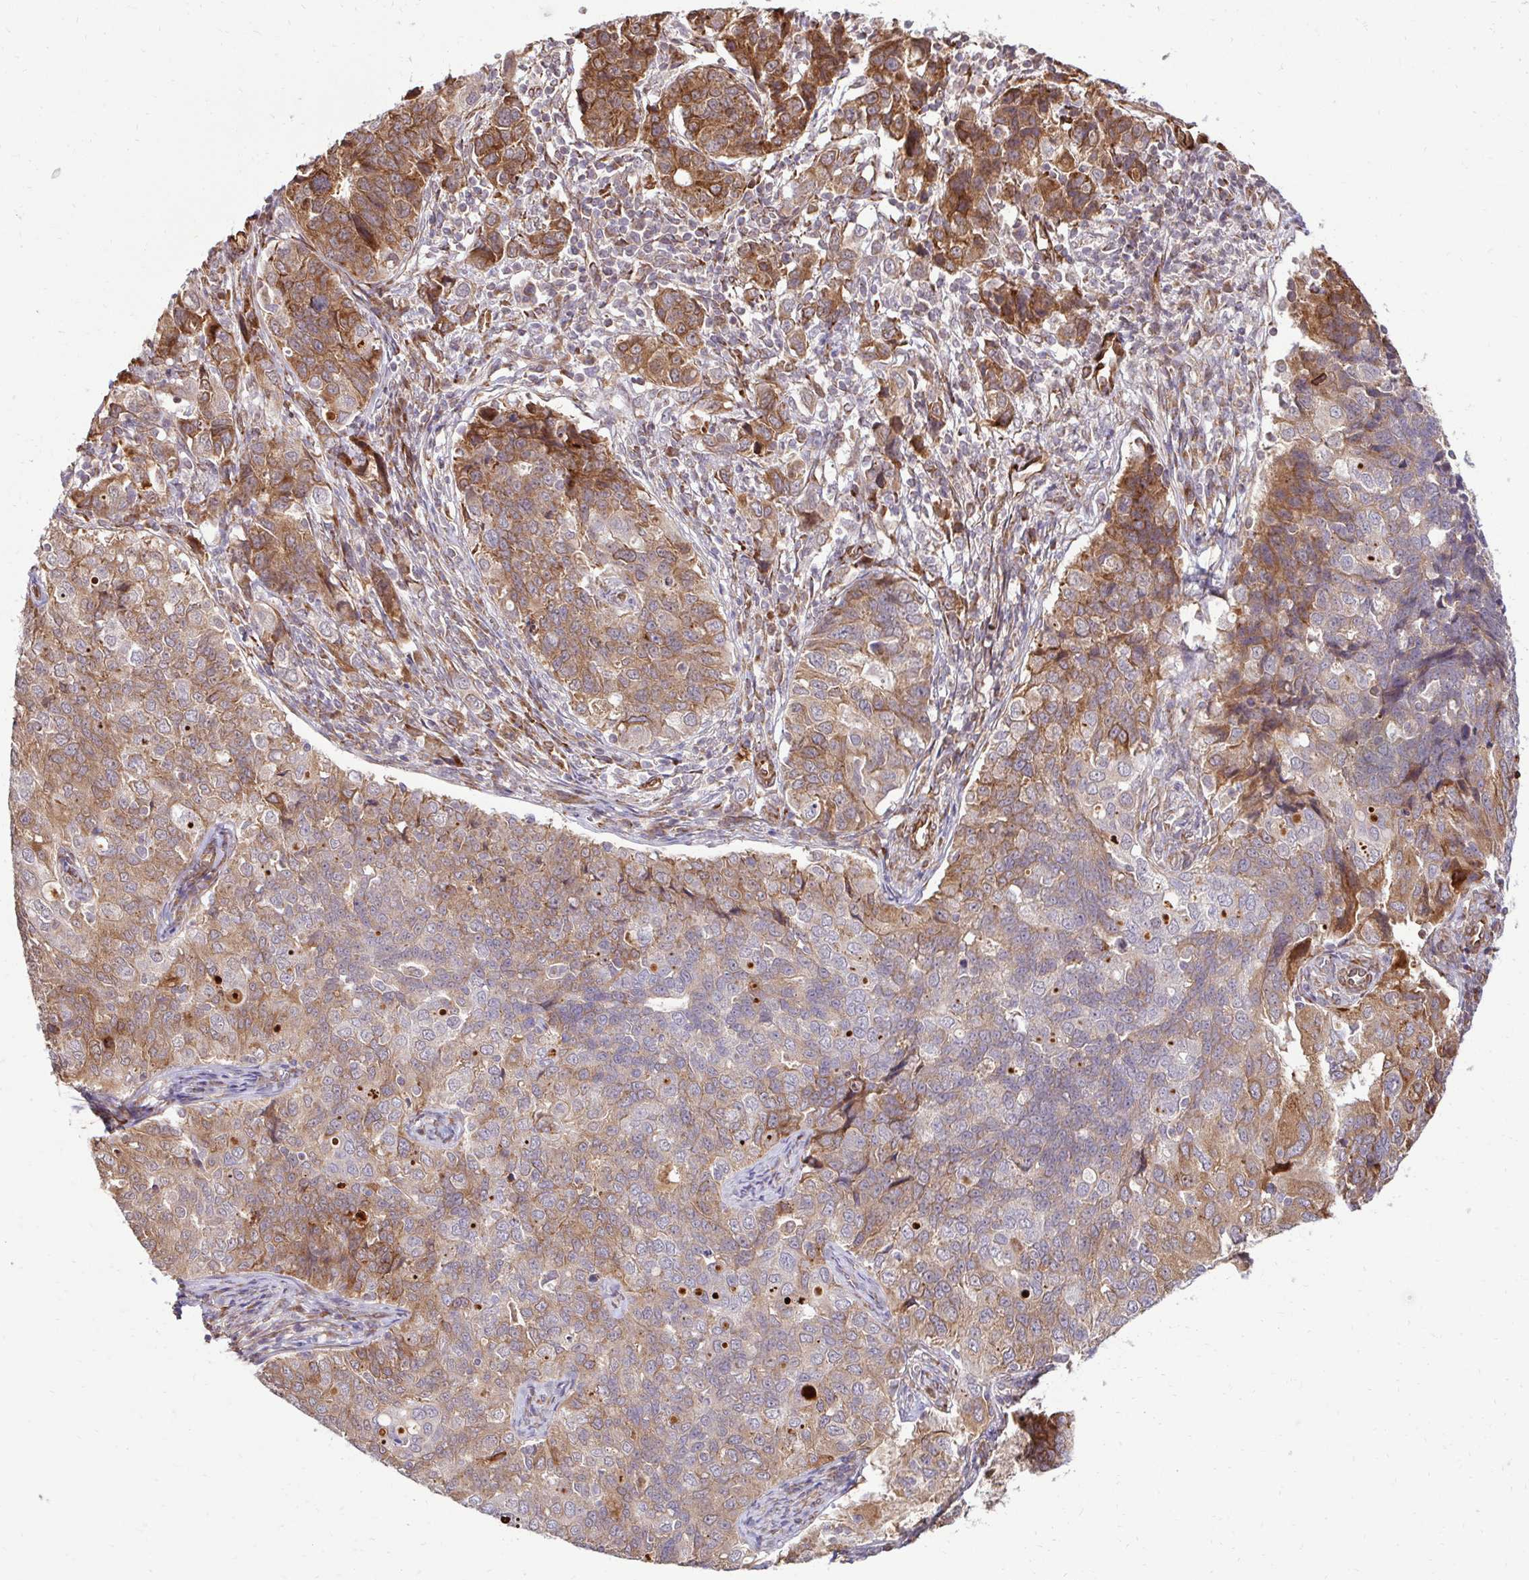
{"staining": {"intensity": "moderate", "quantity": "25%-75%", "location": "cytoplasmic/membranous"}, "tissue": "endometrial cancer", "cell_type": "Tumor cells", "image_type": "cancer", "snomed": [{"axis": "morphology", "description": "Adenocarcinoma, NOS"}, {"axis": "topography", "description": "Endometrium"}], "caption": "Immunohistochemistry (IHC) histopathology image of human endometrial cancer (adenocarcinoma) stained for a protein (brown), which demonstrates medium levels of moderate cytoplasmic/membranous expression in approximately 25%-75% of tumor cells.", "gene": "HPS1", "patient": {"sex": "female", "age": 43}}